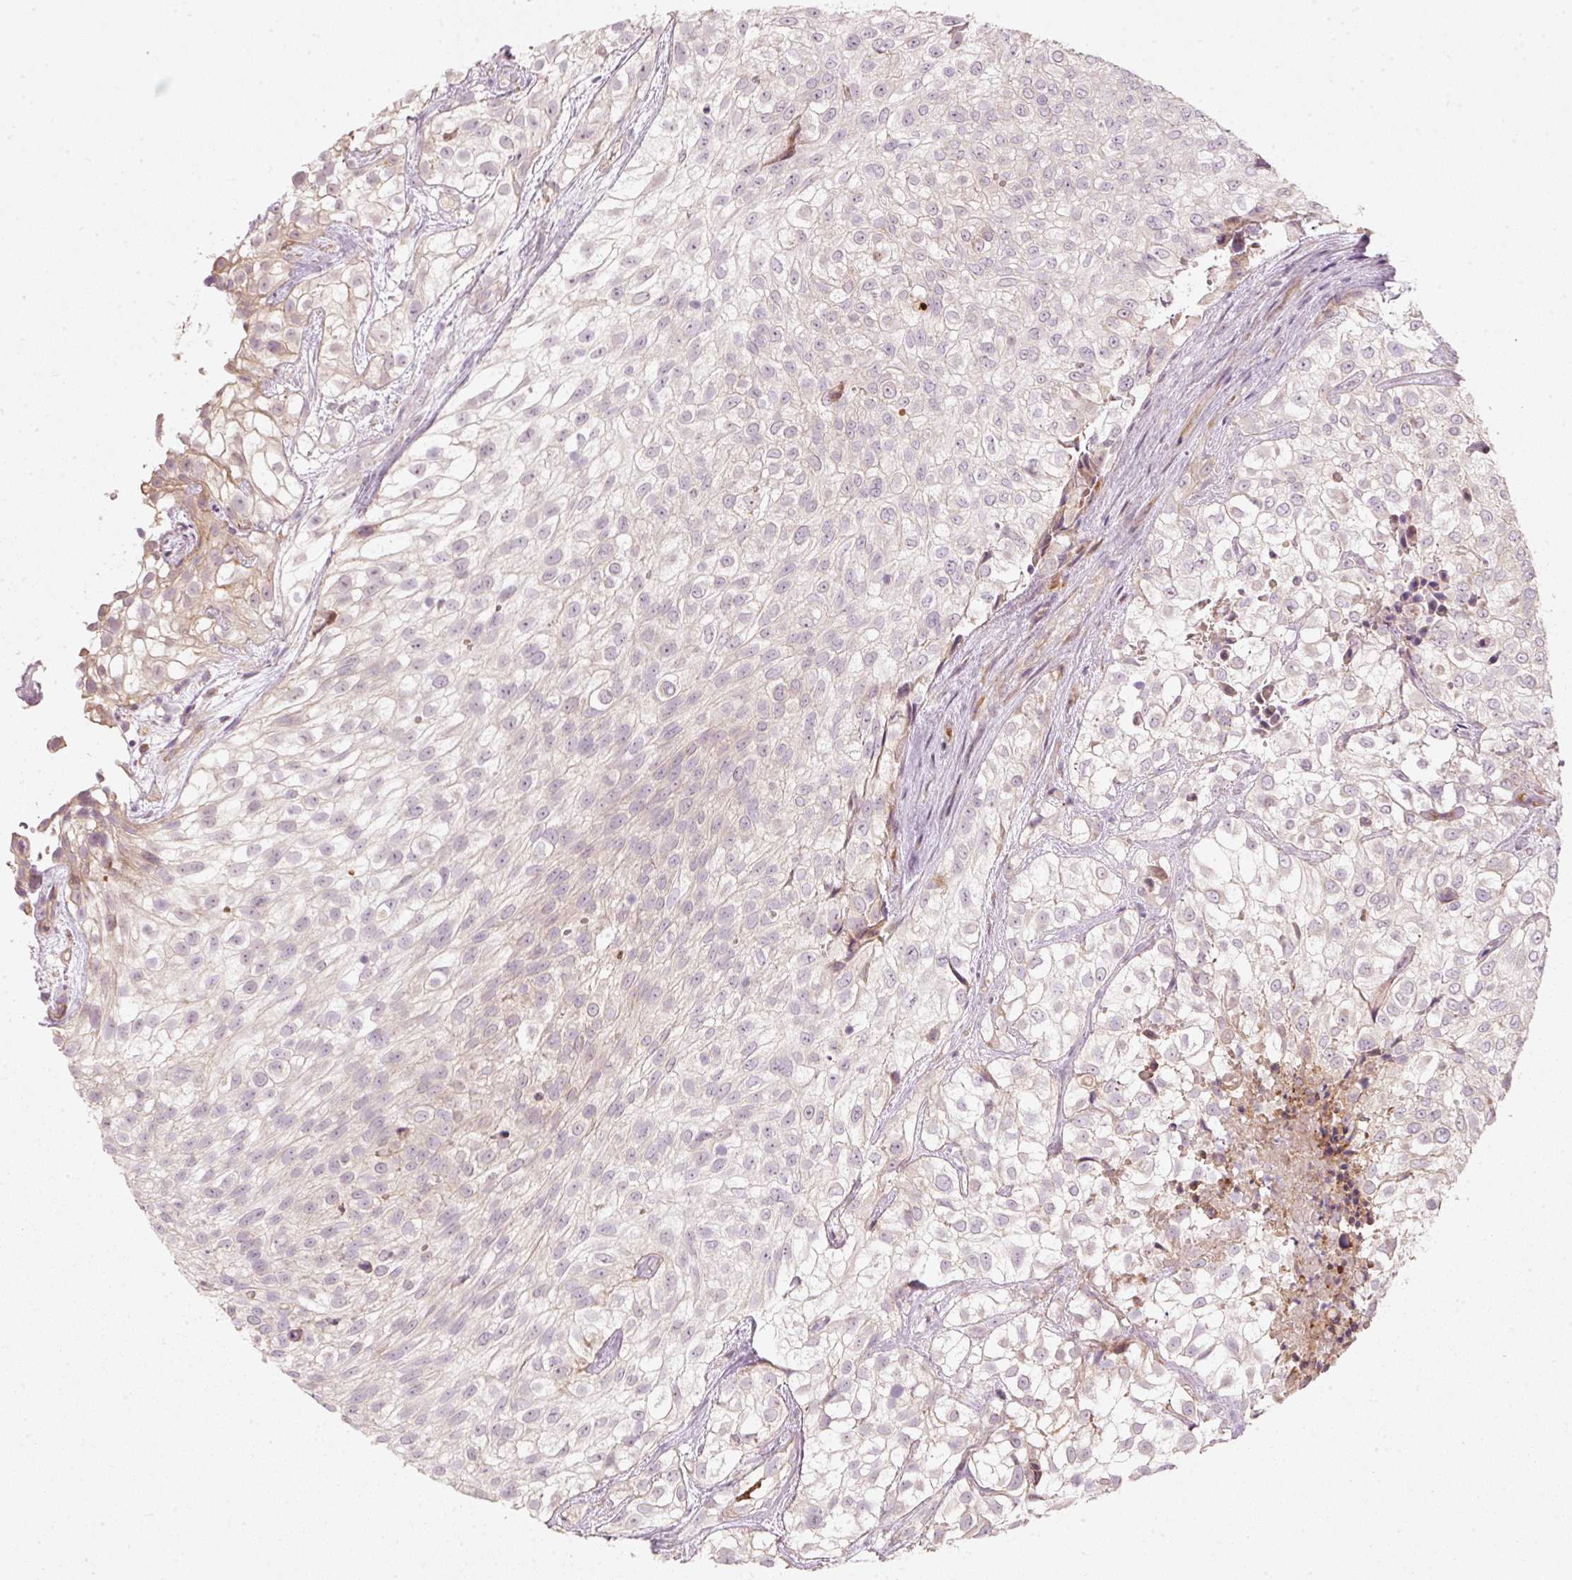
{"staining": {"intensity": "negative", "quantity": "none", "location": "none"}, "tissue": "urothelial cancer", "cell_type": "Tumor cells", "image_type": "cancer", "snomed": [{"axis": "morphology", "description": "Urothelial carcinoma, High grade"}, {"axis": "topography", "description": "Urinary bladder"}], "caption": "This is an IHC photomicrograph of high-grade urothelial carcinoma. There is no staining in tumor cells.", "gene": "KCNQ1", "patient": {"sex": "male", "age": 56}}